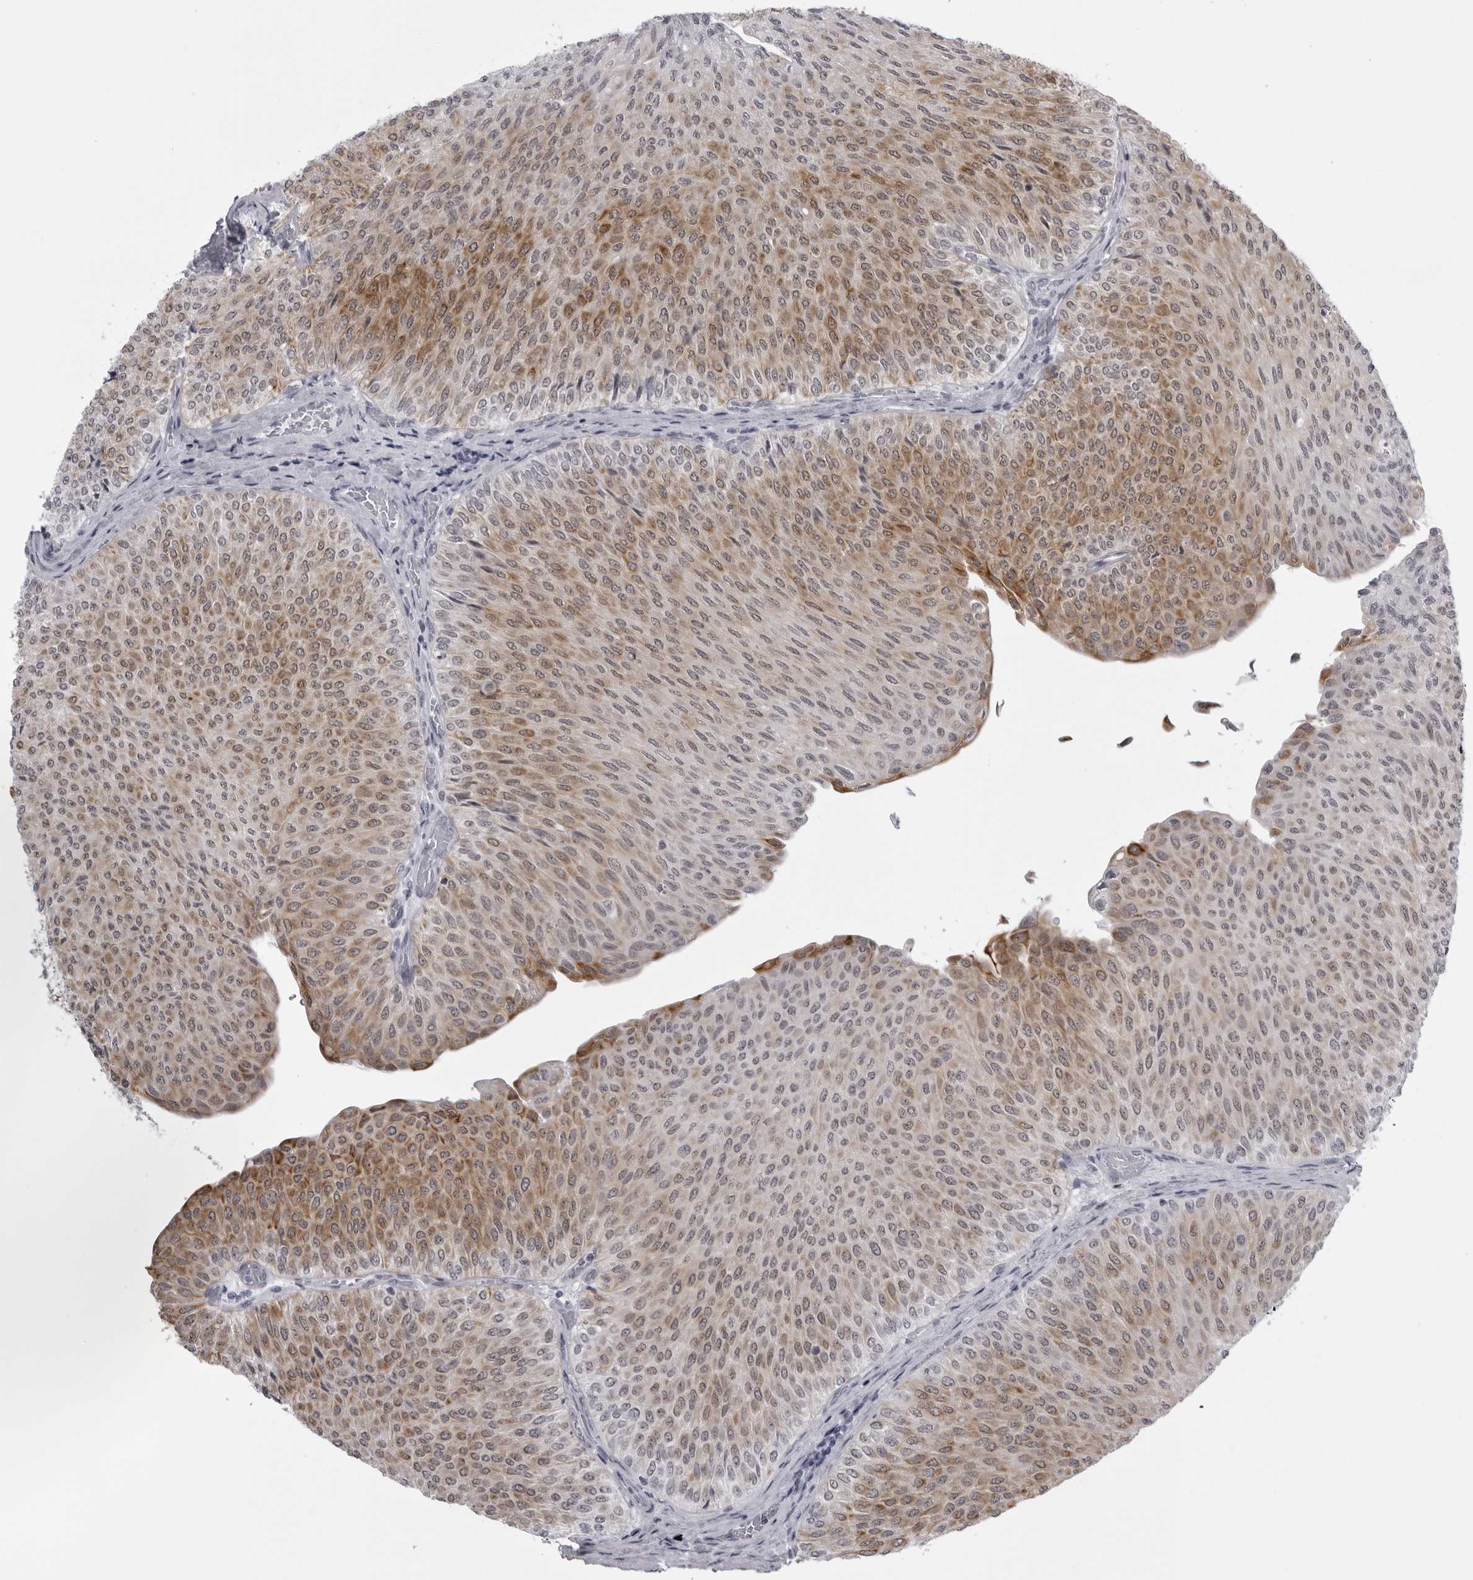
{"staining": {"intensity": "moderate", "quantity": ">75%", "location": "cytoplasmic/membranous"}, "tissue": "urothelial cancer", "cell_type": "Tumor cells", "image_type": "cancer", "snomed": [{"axis": "morphology", "description": "Urothelial carcinoma, Low grade"}, {"axis": "topography", "description": "Urinary bladder"}], "caption": "The image shows a brown stain indicating the presence of a protein in the cytoplasmic/membranous of tumor cells in low-grade urothelial carcinoma.", "gene": "UROD", "patient": {"sex": "male", "age": 78}}